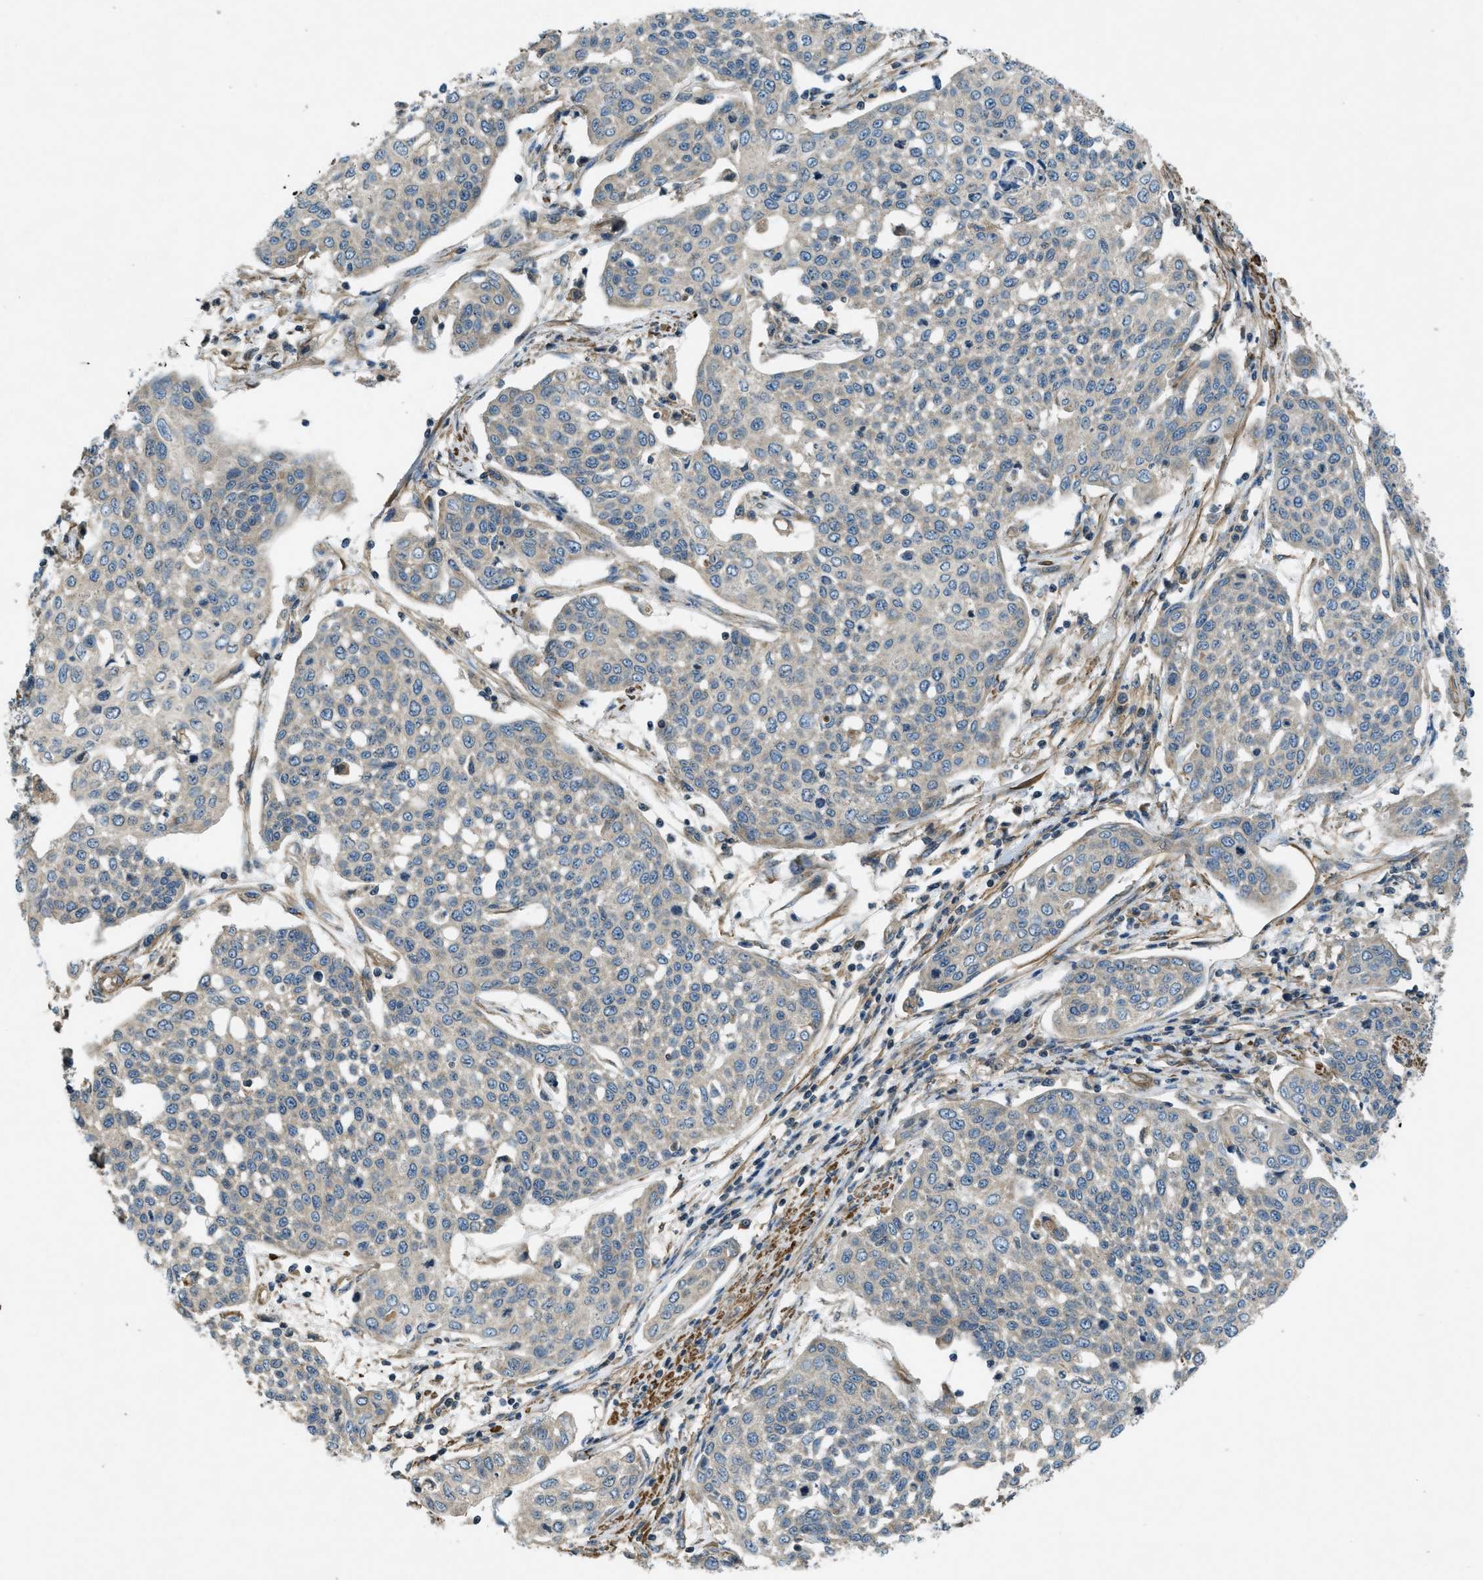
{"staining": {"intensity": "weak", "quantity": "<25%", "location": "cytoplasmic/membranous"}, "tissue": "cervical cancer", "cell_type": "Tumor cells", "image_type": "cancer", "snomed": [{"axis": "morphology", "description": "Squamous cell carcinoma, NOS"}, {"axis": "topography", "description": "Cervix"}], "caption": "This is an immunohistochemistry (IHC) micrograph of squamous cell carcinoma (cervical). There is no staining in tumor cells.", "gene": "VEZT", "patient": {"sex": "female", "age": 34}}